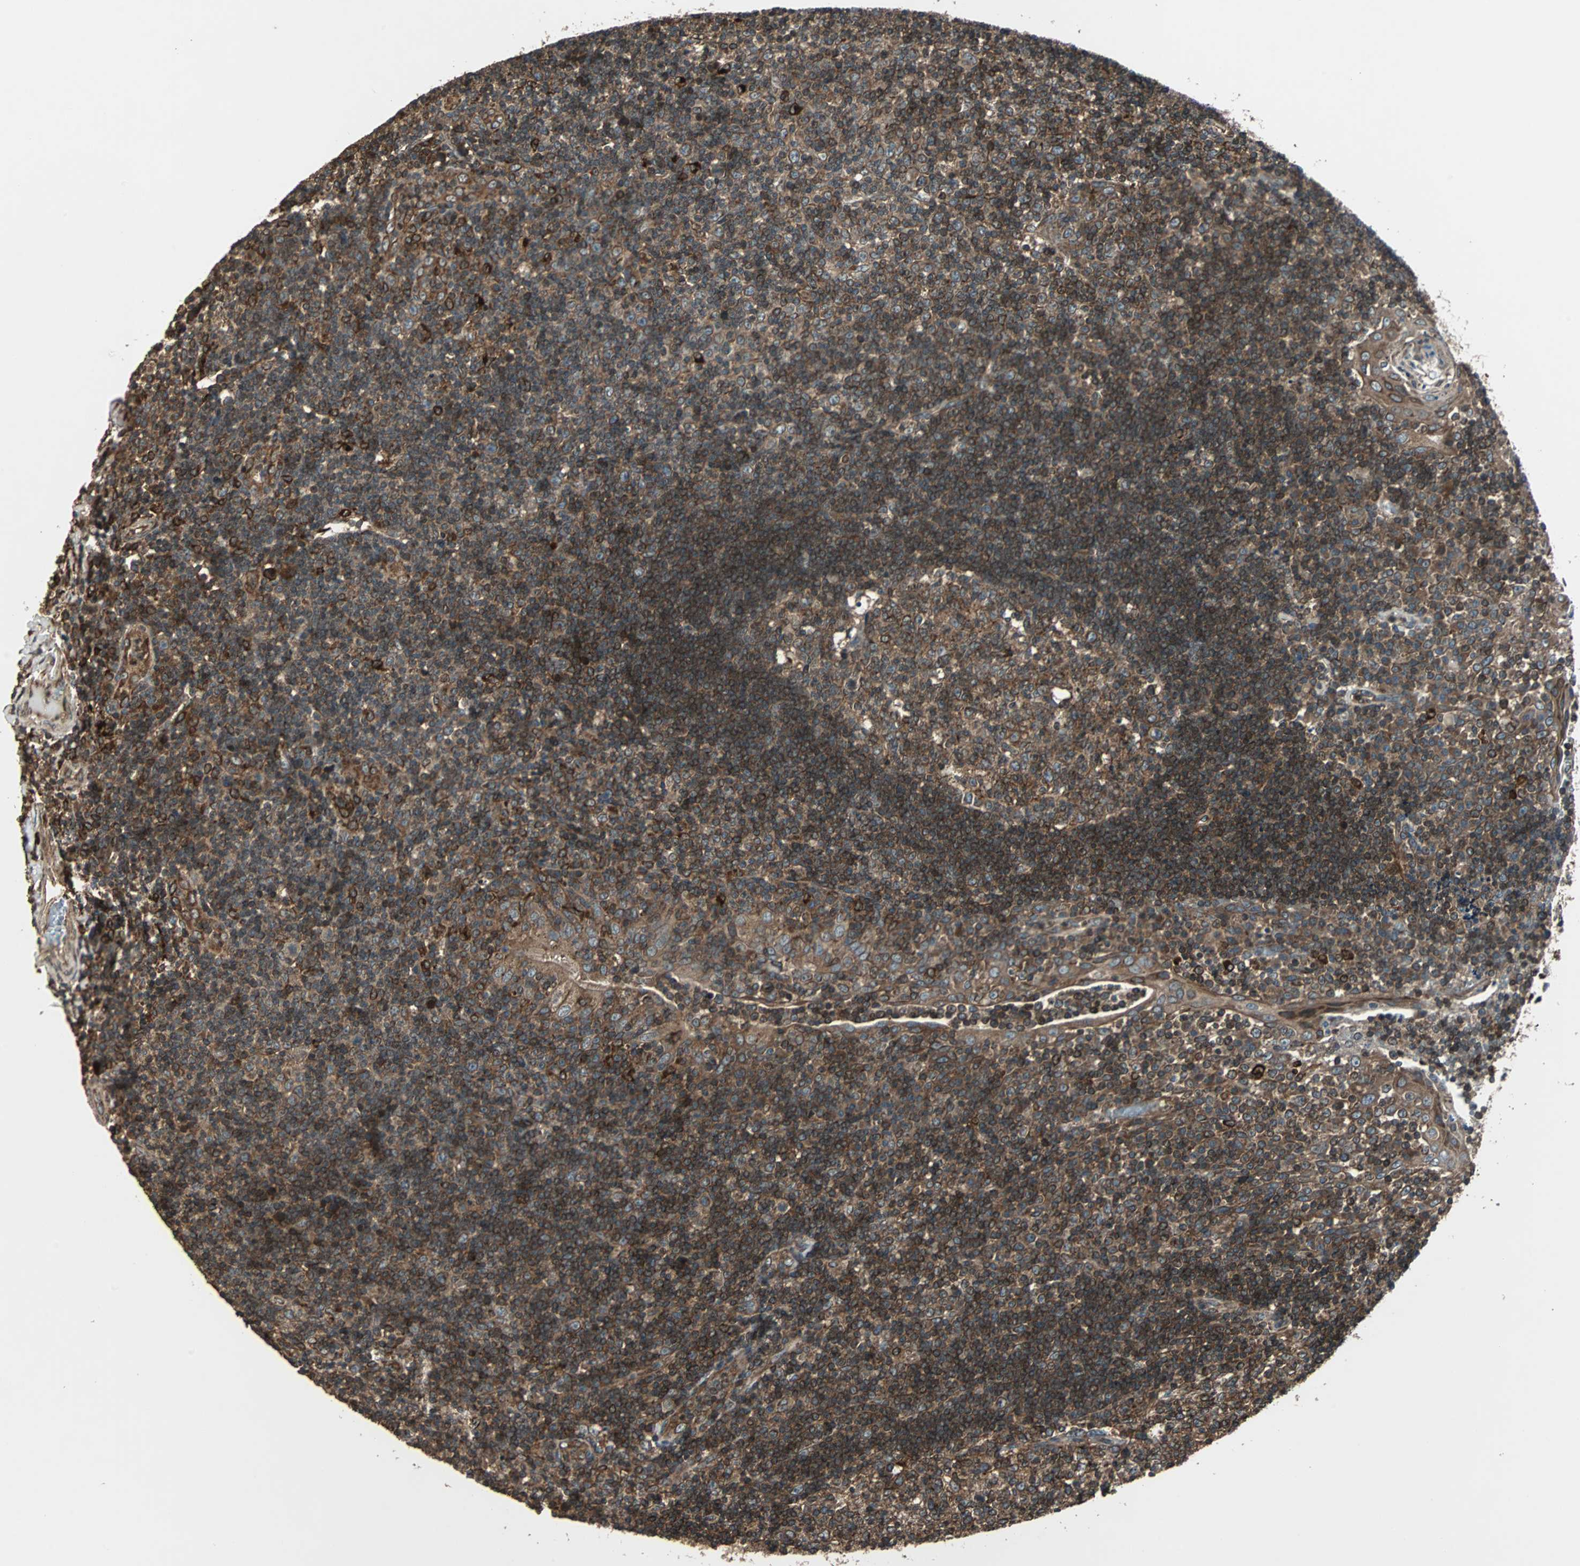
{"staining": {"intensity": "strong", "quantity": ">75%", "location": "cytoplasmic/membranous"}, "tissue": "tonsil", "cell_type": "Germinal center cells", "image_type": "normal", "snomed": [{"axis": "morphology", "description": "Normal tissue, NOS"}, {"axis": "topography", "description": "Tonsil"}], "caption": "Germinal center cells show strong cytoplasmic/membranous expression in about >75% of cells in benign tonsil. (brown staining indicates protein expression, while blue staining denotes nuclei).", "gene": "RAB7A", "patient": {"sex": "female", "age": 40}}